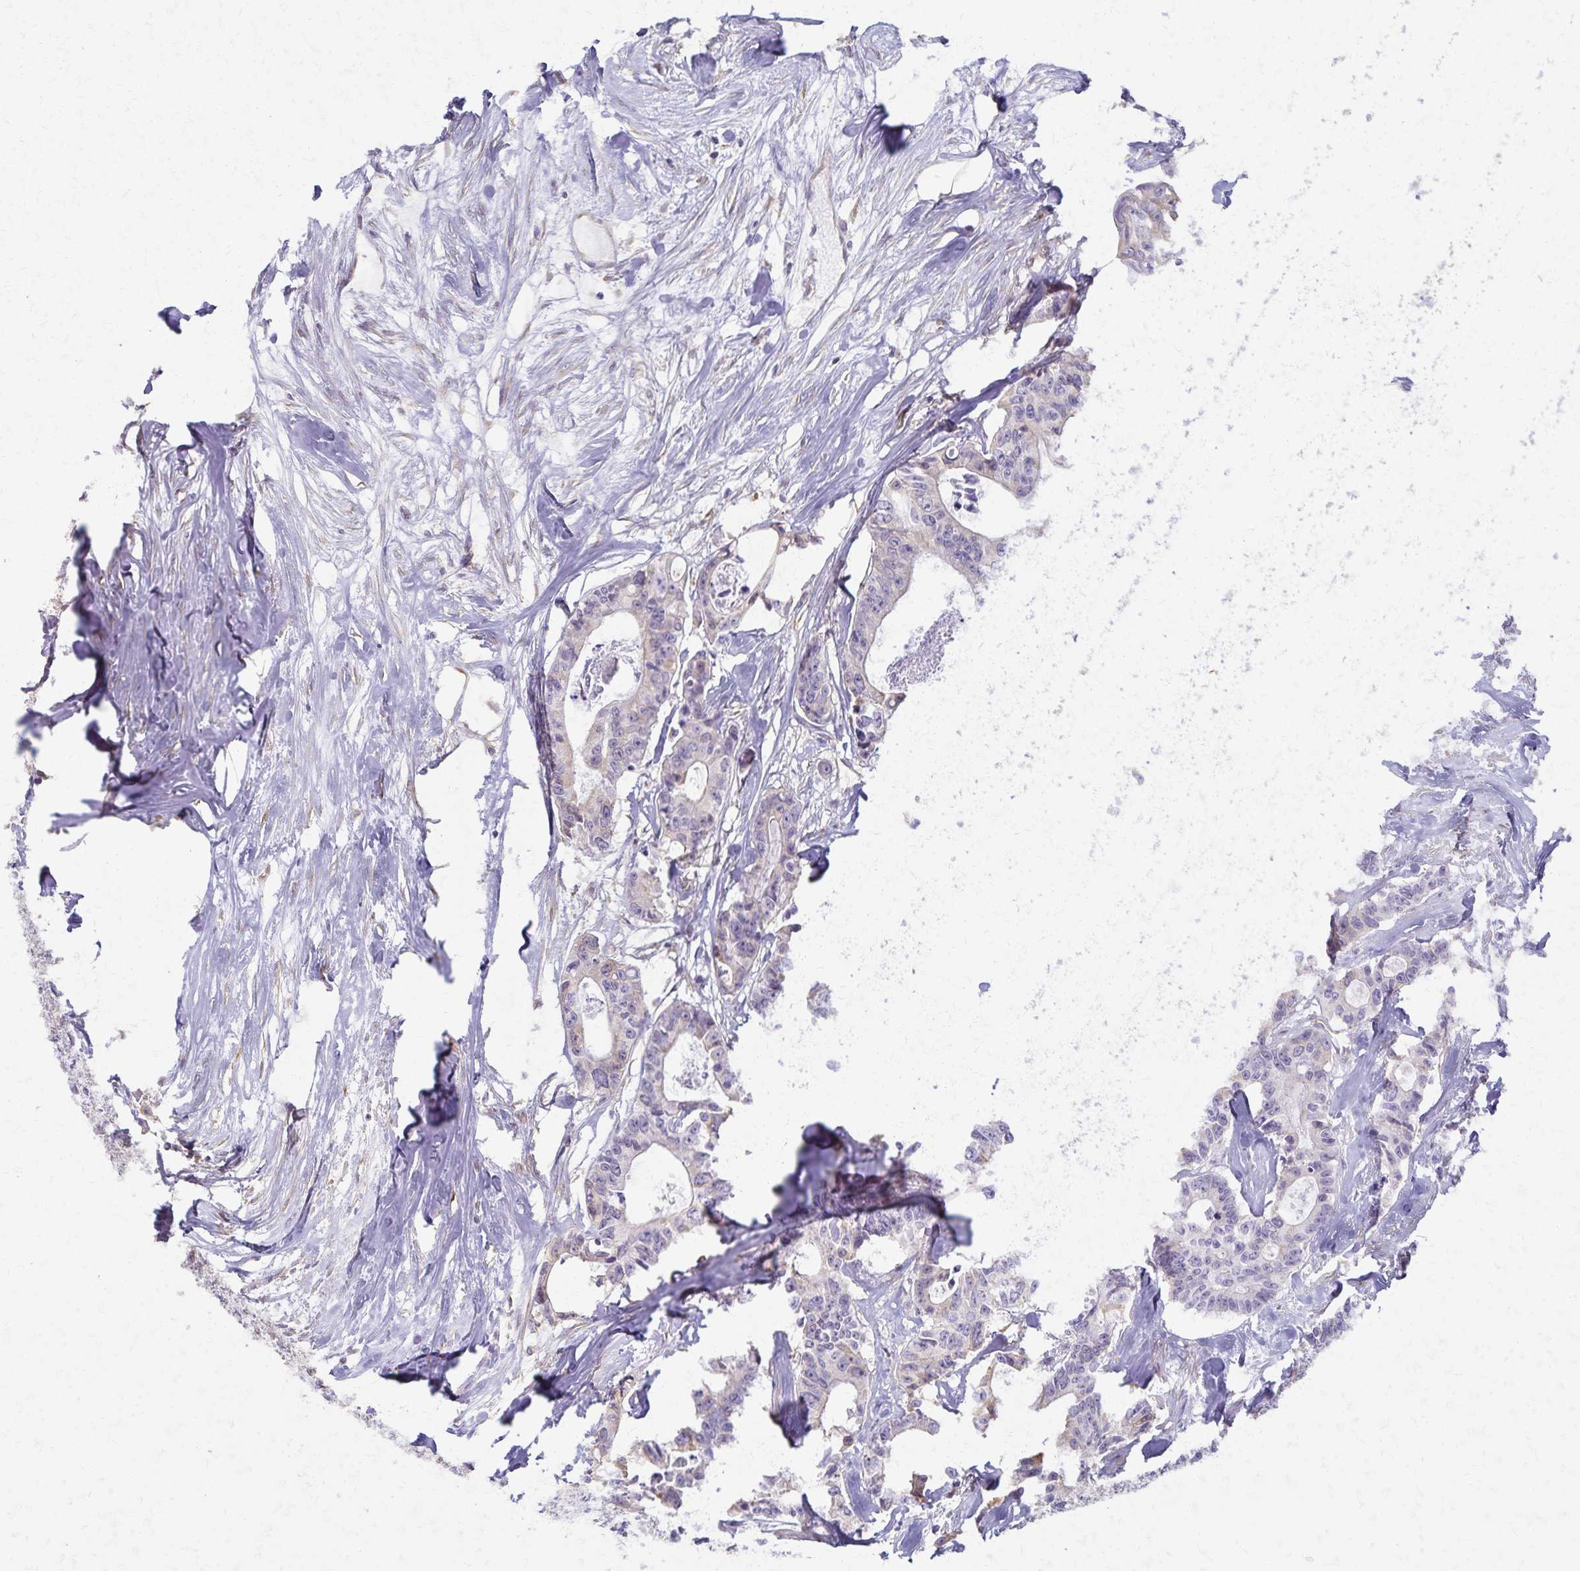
{"staining": {"intensity": "weak", "quantity": "<25%", "location": "cytoplasmic/membranous"}, "tissue": "colorectal cancer", "cell_type": "Tumor cells", "image_type": "cancer", "snomed": [{"axis": "morphology", "description": "Adenocarcinoma, NOS"}, {"axis": "topography", "description": "Rectum"}], "caption": "A photomicrograph of human adenocarcinoma (colorectal) is negative for staining in tumor cells.", "gene": "KISS1", "patient": {"sex": "male", "age": 57}}